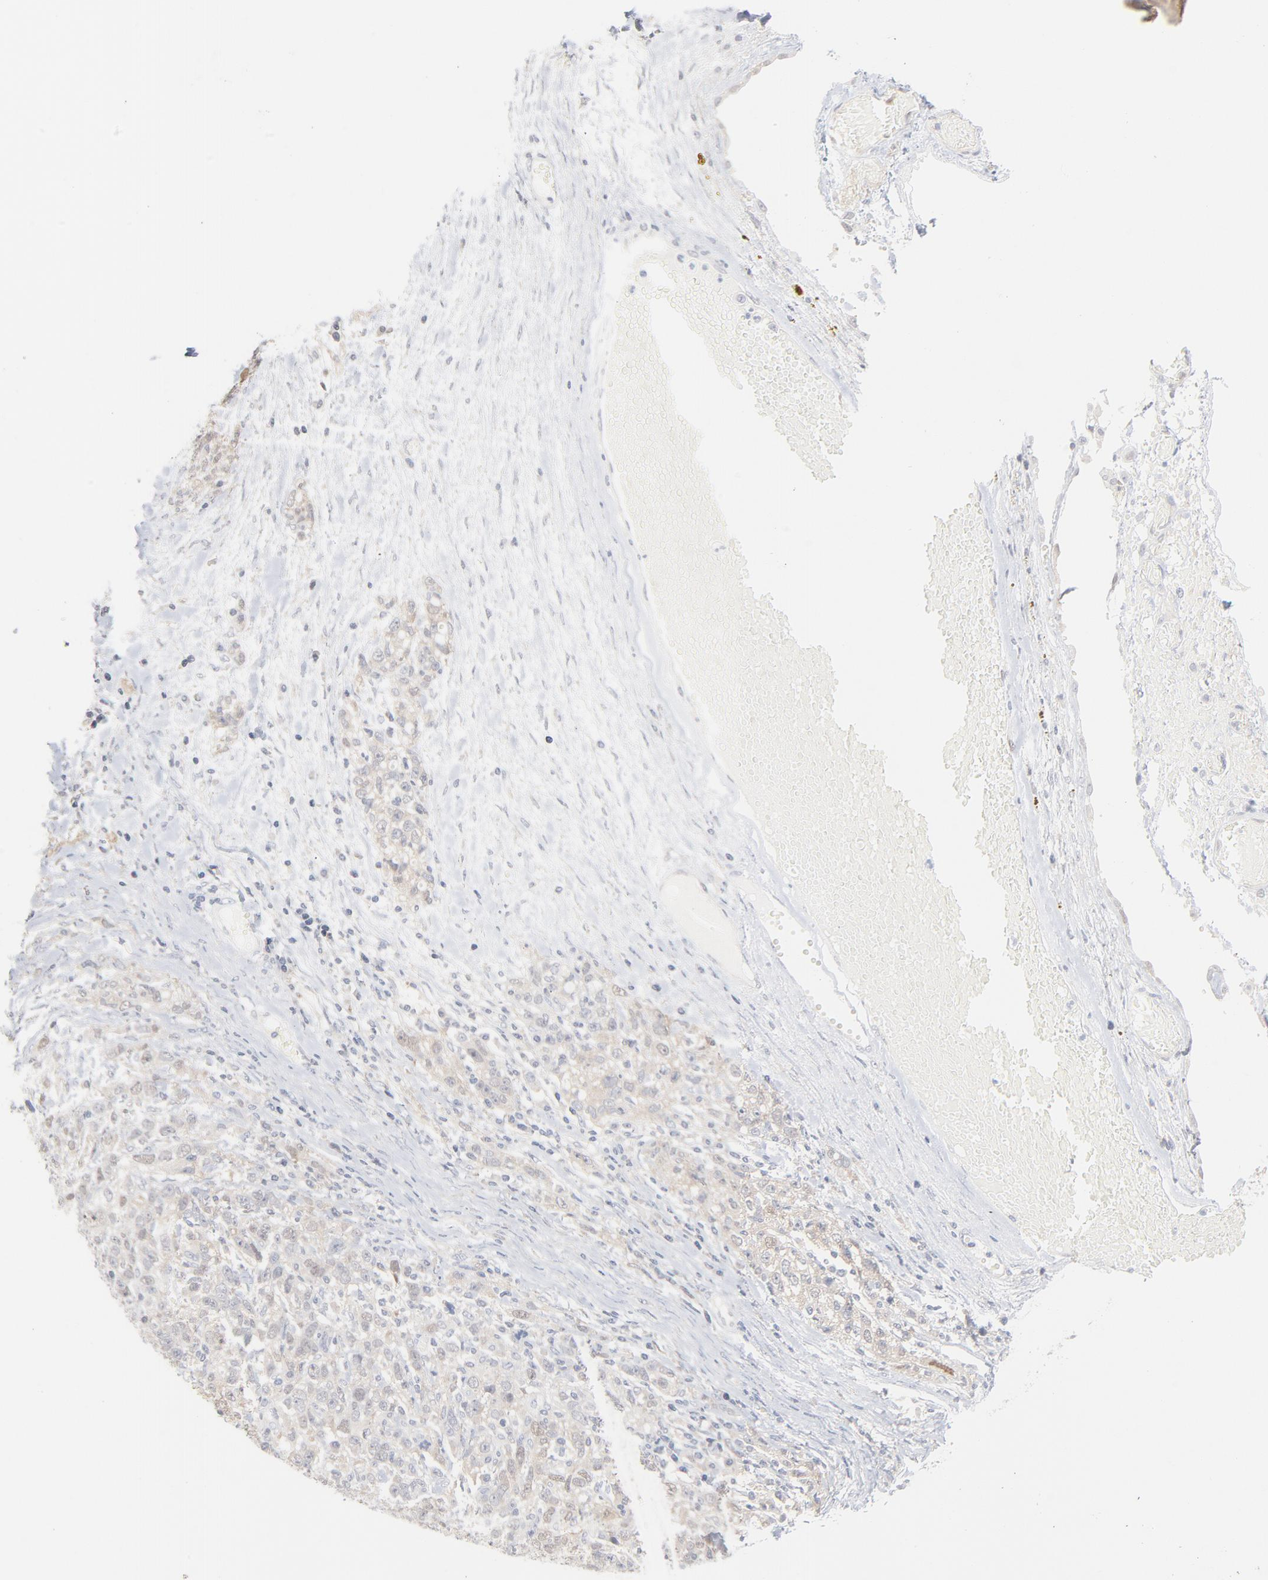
{"staining": {"intensity": "negative", "quantity": "none", "location": "none"}, "tissue": "ovarian cancer", "cell_type": "Tumor cells", "image_type": "cancer", "snomed": [{"axis": "morphology", "description": "Cystadenocarcinoma, serous, NOS"}, {"axis": "topography", "description": "Ovary"}], "caption": "High magnification brightfield microscopy of ovarian cancer (serous cystadenocarcinoma) stained with DAB (brown) and counterstained with hematoxylin (blue): tumor cells show no significant positivity.", "gene": "UBL4A", "patient": {"sex": "female", "age": 71}}